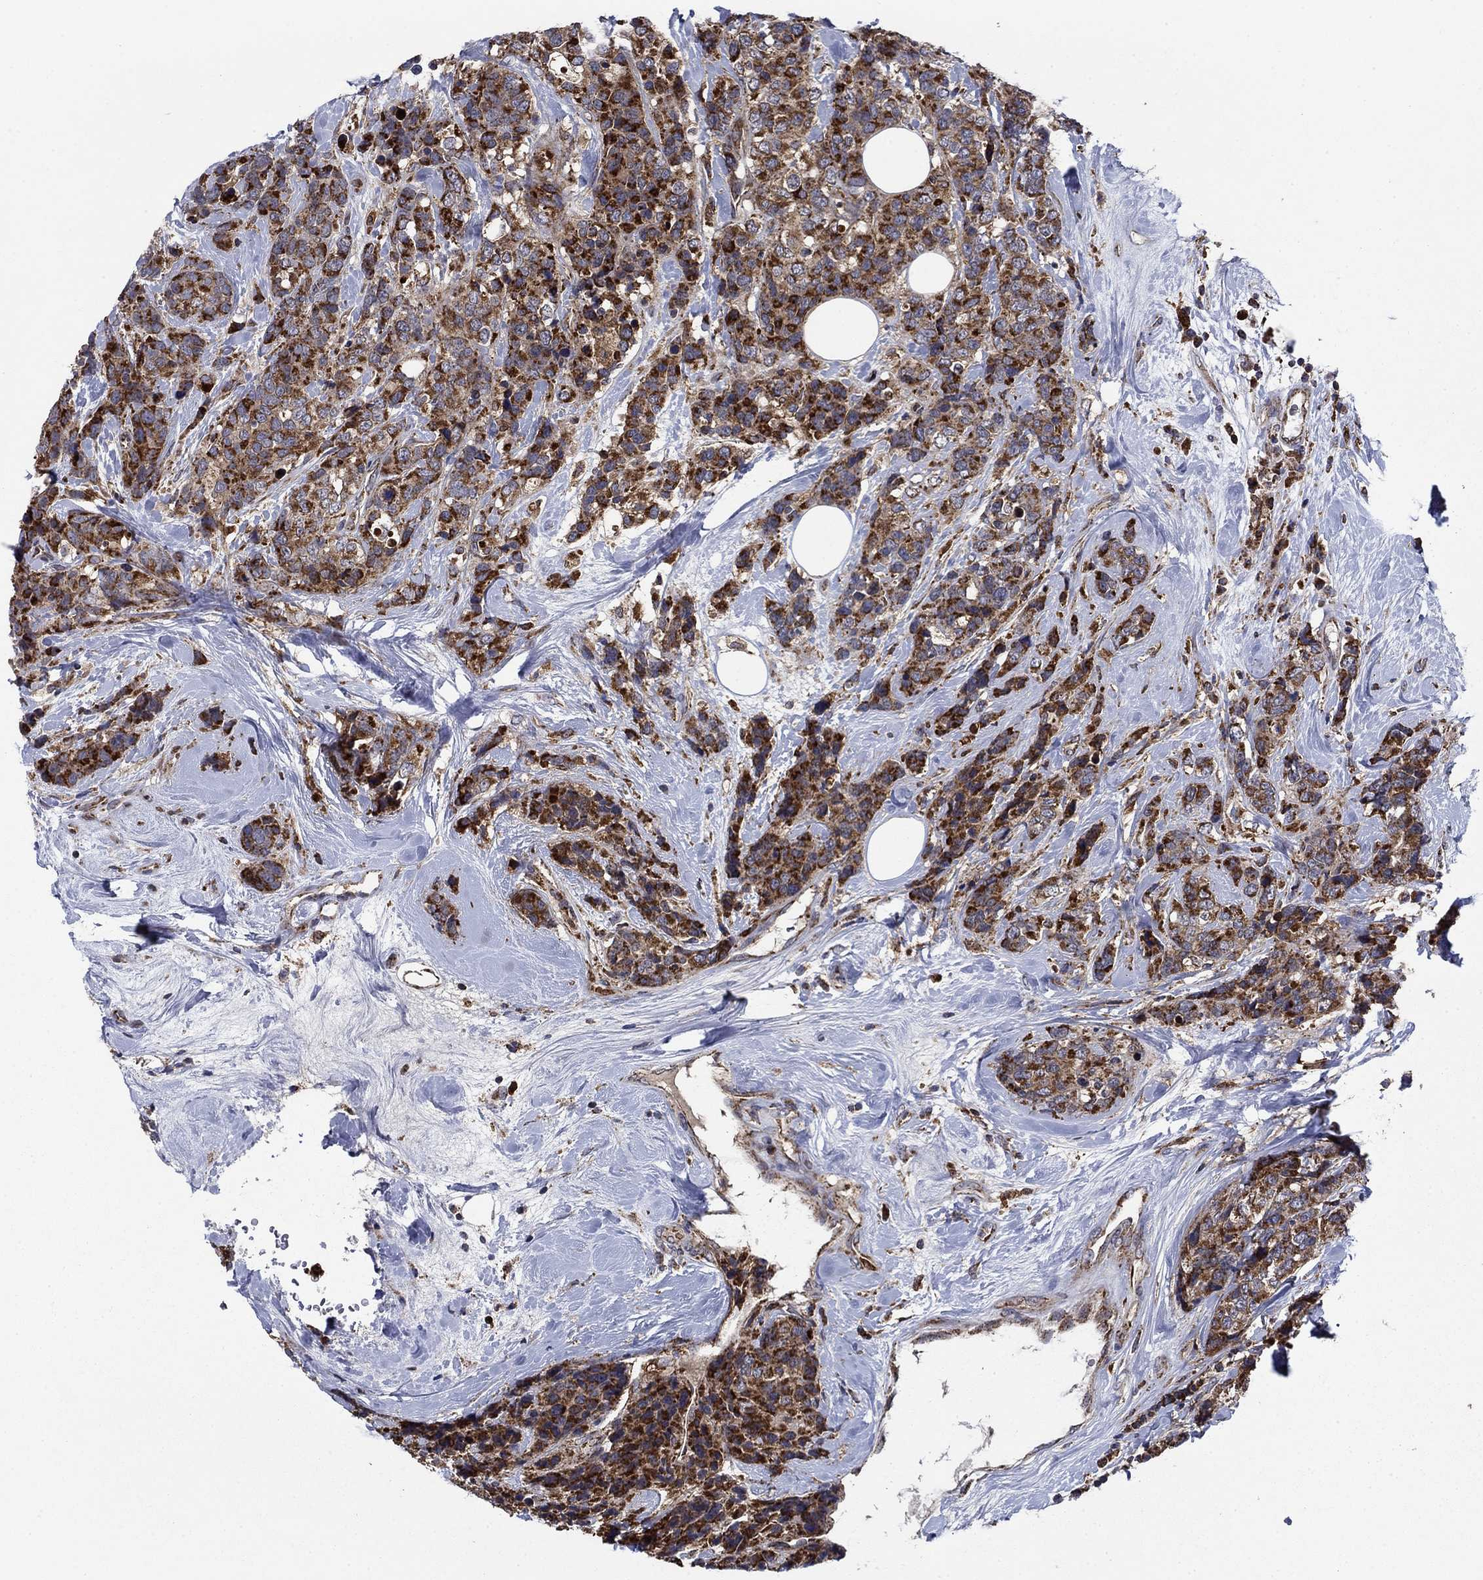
{"staining": {"intensity": "strong", "quantity": "25%-75%", "location": "cytoplasmic/membranous"}, "tissue": "breast cancer", "cell_type": "Tumor cells", "image_type": "cancer", "snomed": [{"axis": "morphology", "description": "Lobular carcinoma"}, {"axis": "topography", "description": "Breast"}], "caption": "DAB (3,3'-diaminobenzidine) immunohistochemical staining of breast cancer displays strong cytoplasmic/membranous protein expression in about 25%-75% of tumor cells.", "gene": "RNF19B", "patient": {"sex": "female", "age": 59}}